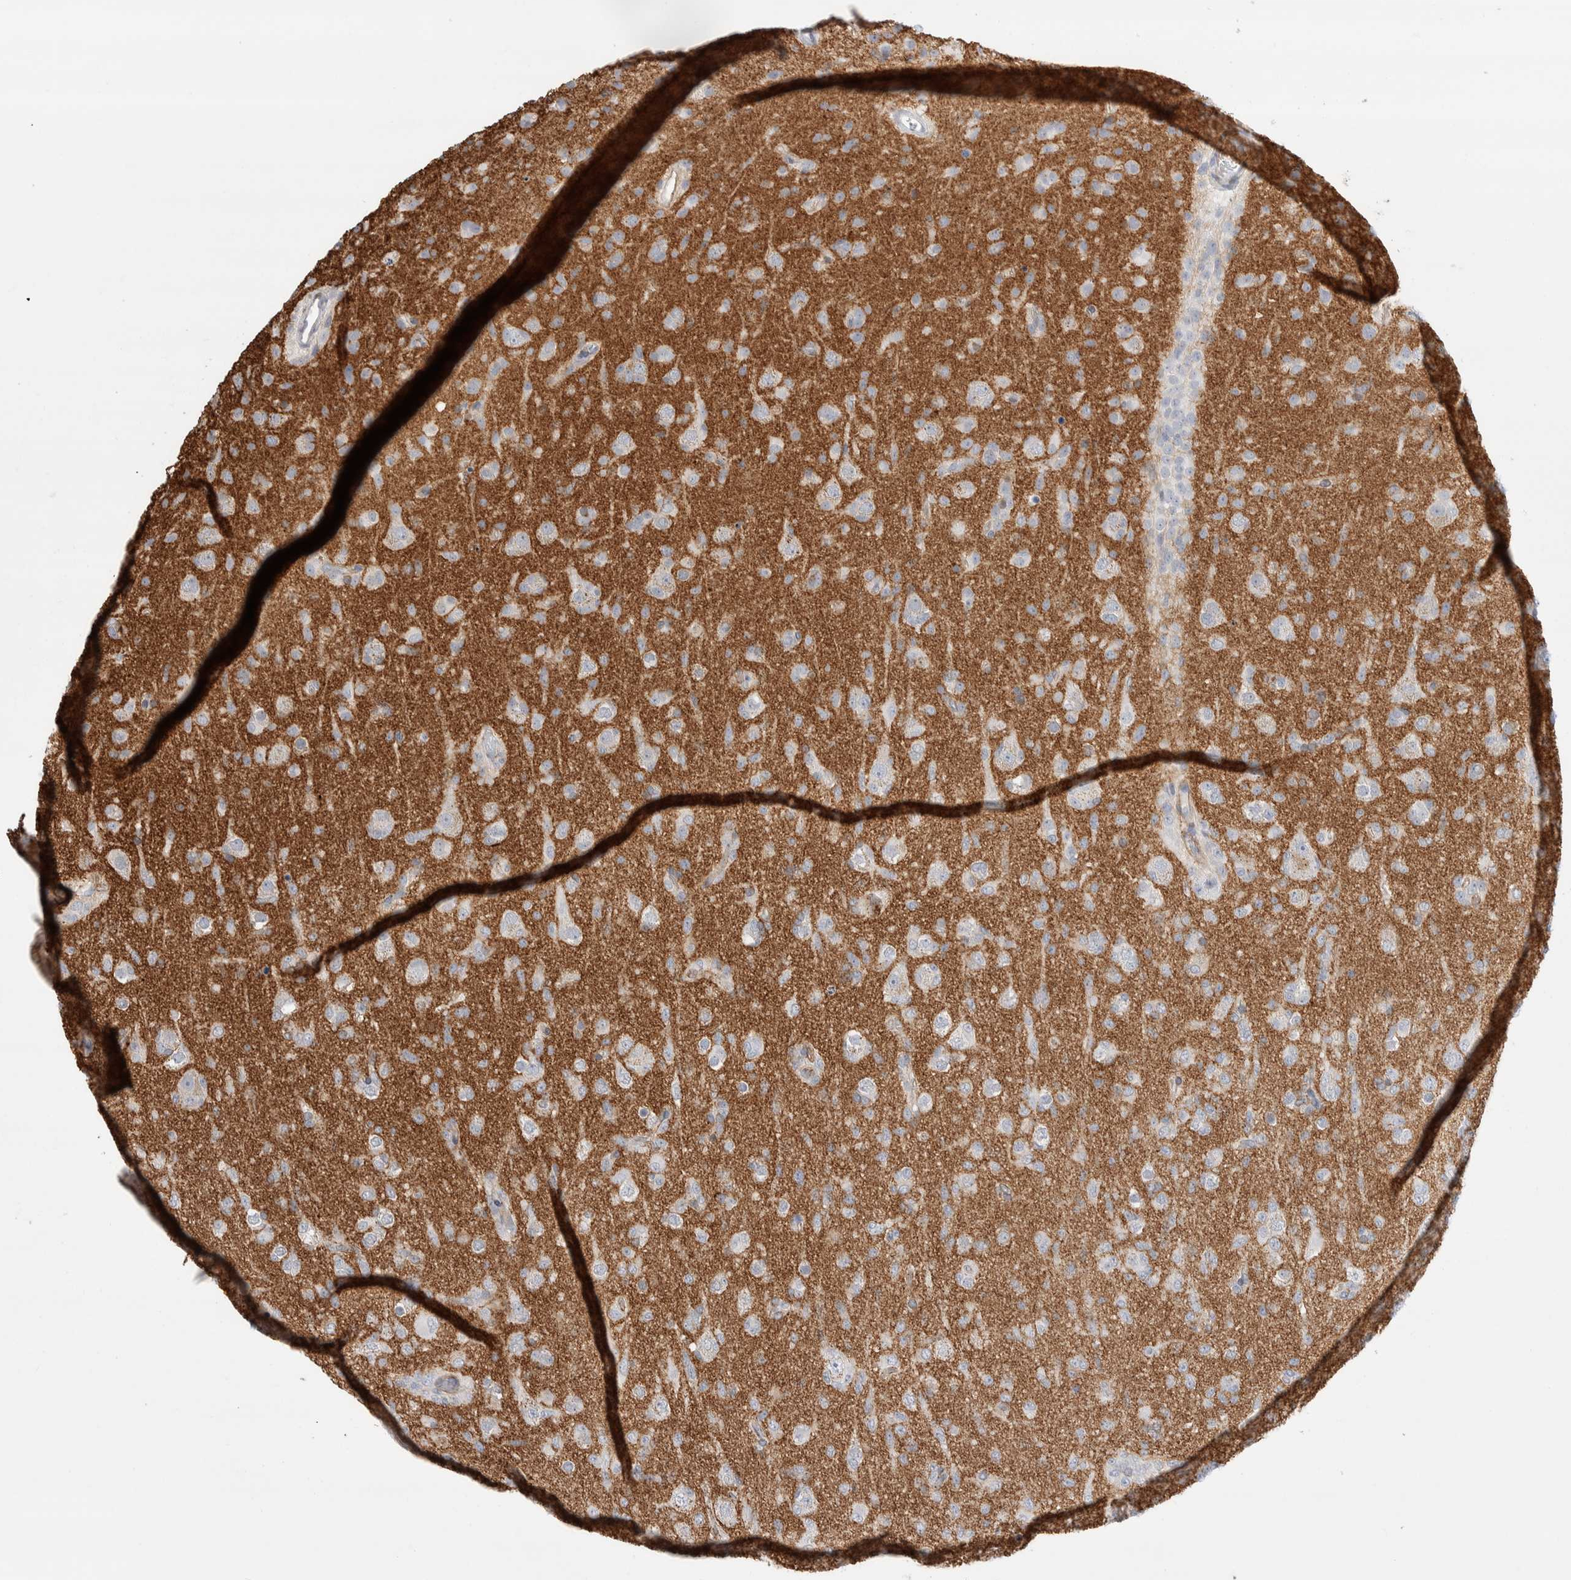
{"staining": {"intensity": "negative", "quantity": "none", "location": "none"}, "tissue": "glioma", "cell_type": "Tumor cells", "image_type": "cancer", "snomed": [{"axis": "morphology", "description": "Glioma, malignant, Low grade"}, {"axis": "topography", "description": "Brain"}], "caption": "Immunohistochemical staining of glioma demonstrates no significant staining in tumor cells.", "gene": "SEPTIN4", "patient": {"sex": "male", "age": 65}}